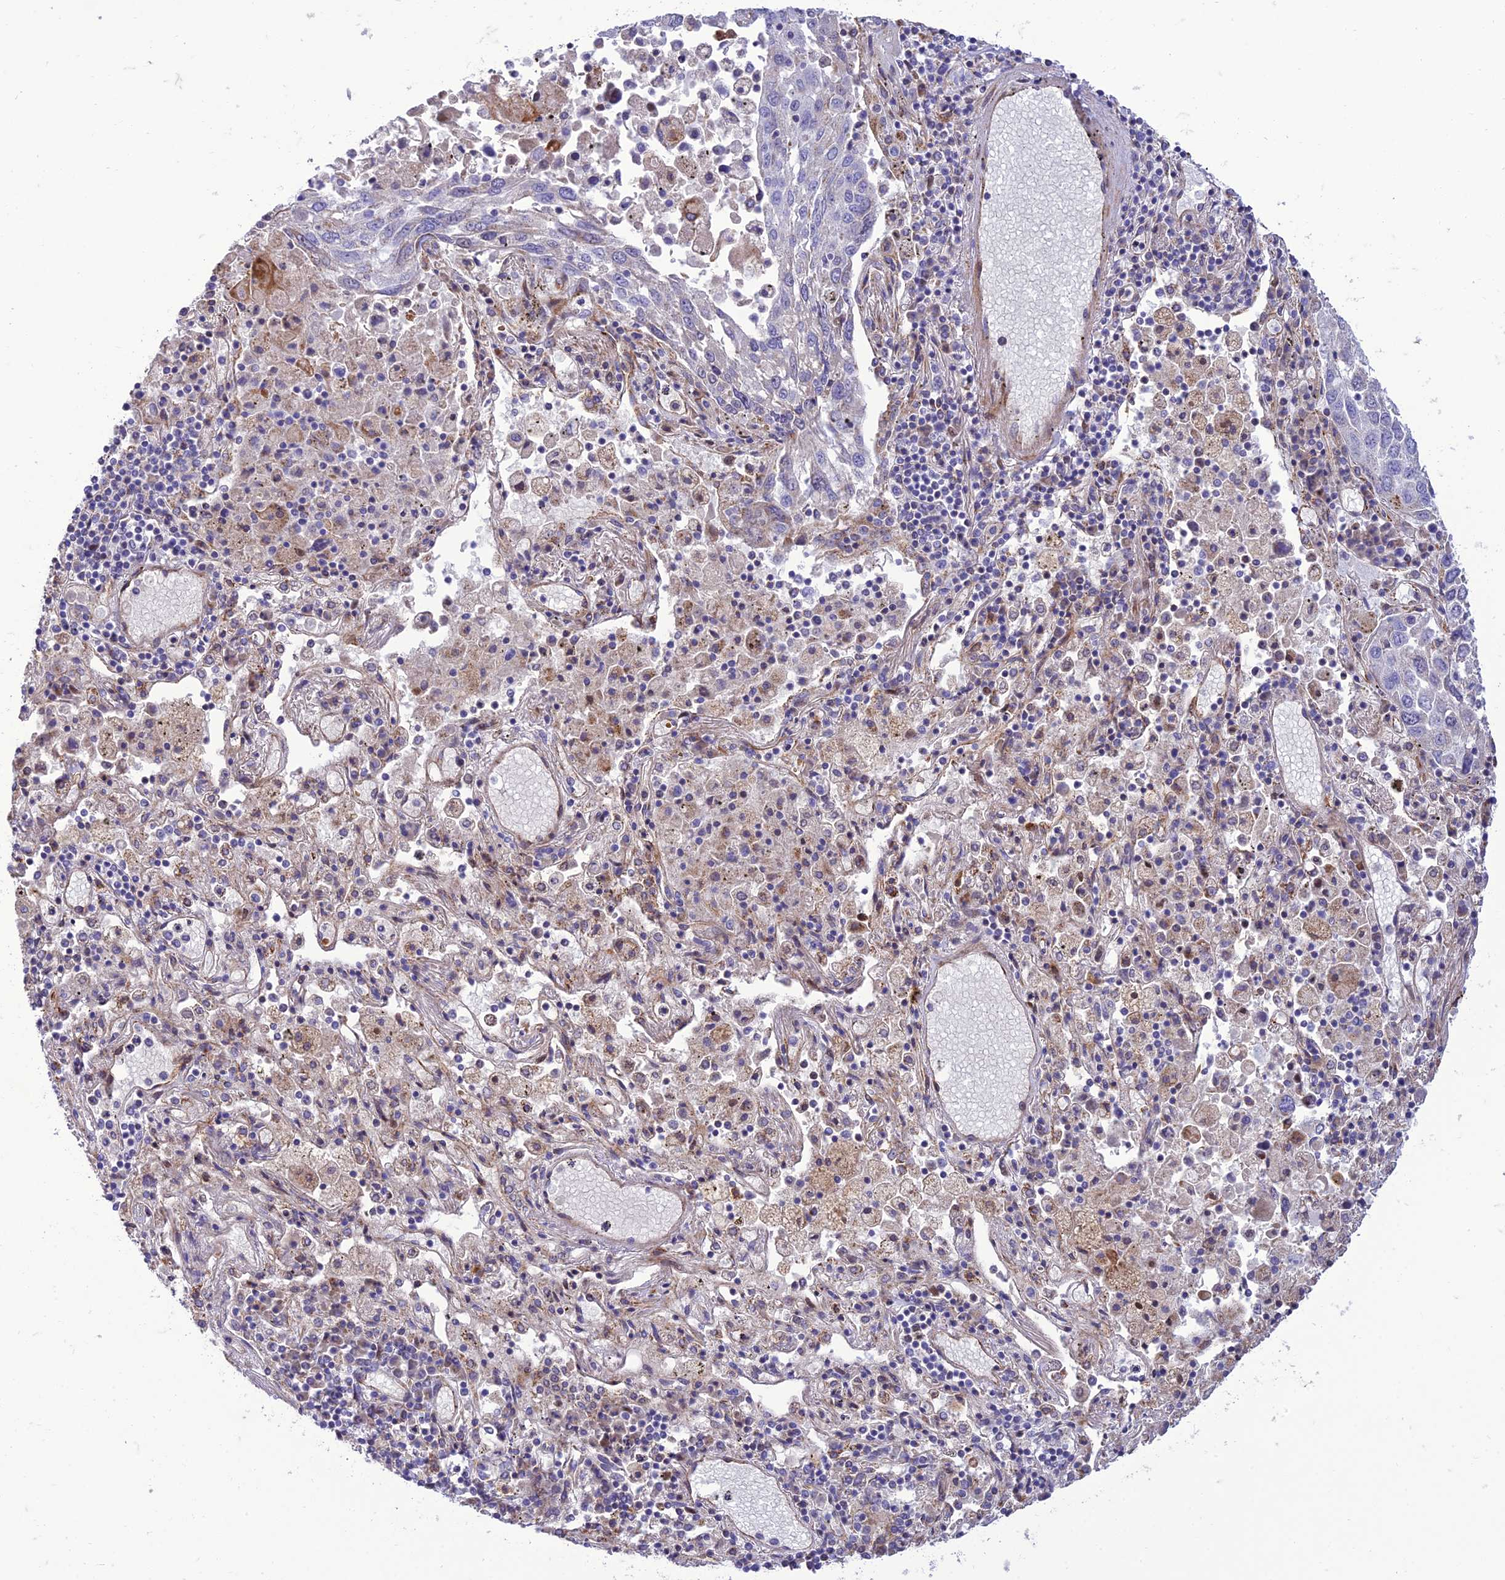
{"staining": {"intensity": "negative", "quantity": "none", "location": "none"}, "tissue": "lung cancer", "cell_type": "Tumor cells", "image_type": "cancer", "snomed": [{"axis": "morphology", "description": "Squamous cell carcinoma, NOS"}, {"axis": "topography", "description": "Lung"}], "caption": "Tumor cells are negative for brown protein staining in squamous cell carcinoma (lung).", "gene": "SEL1L3", "patient": {"sex": "male", "age": 65}}